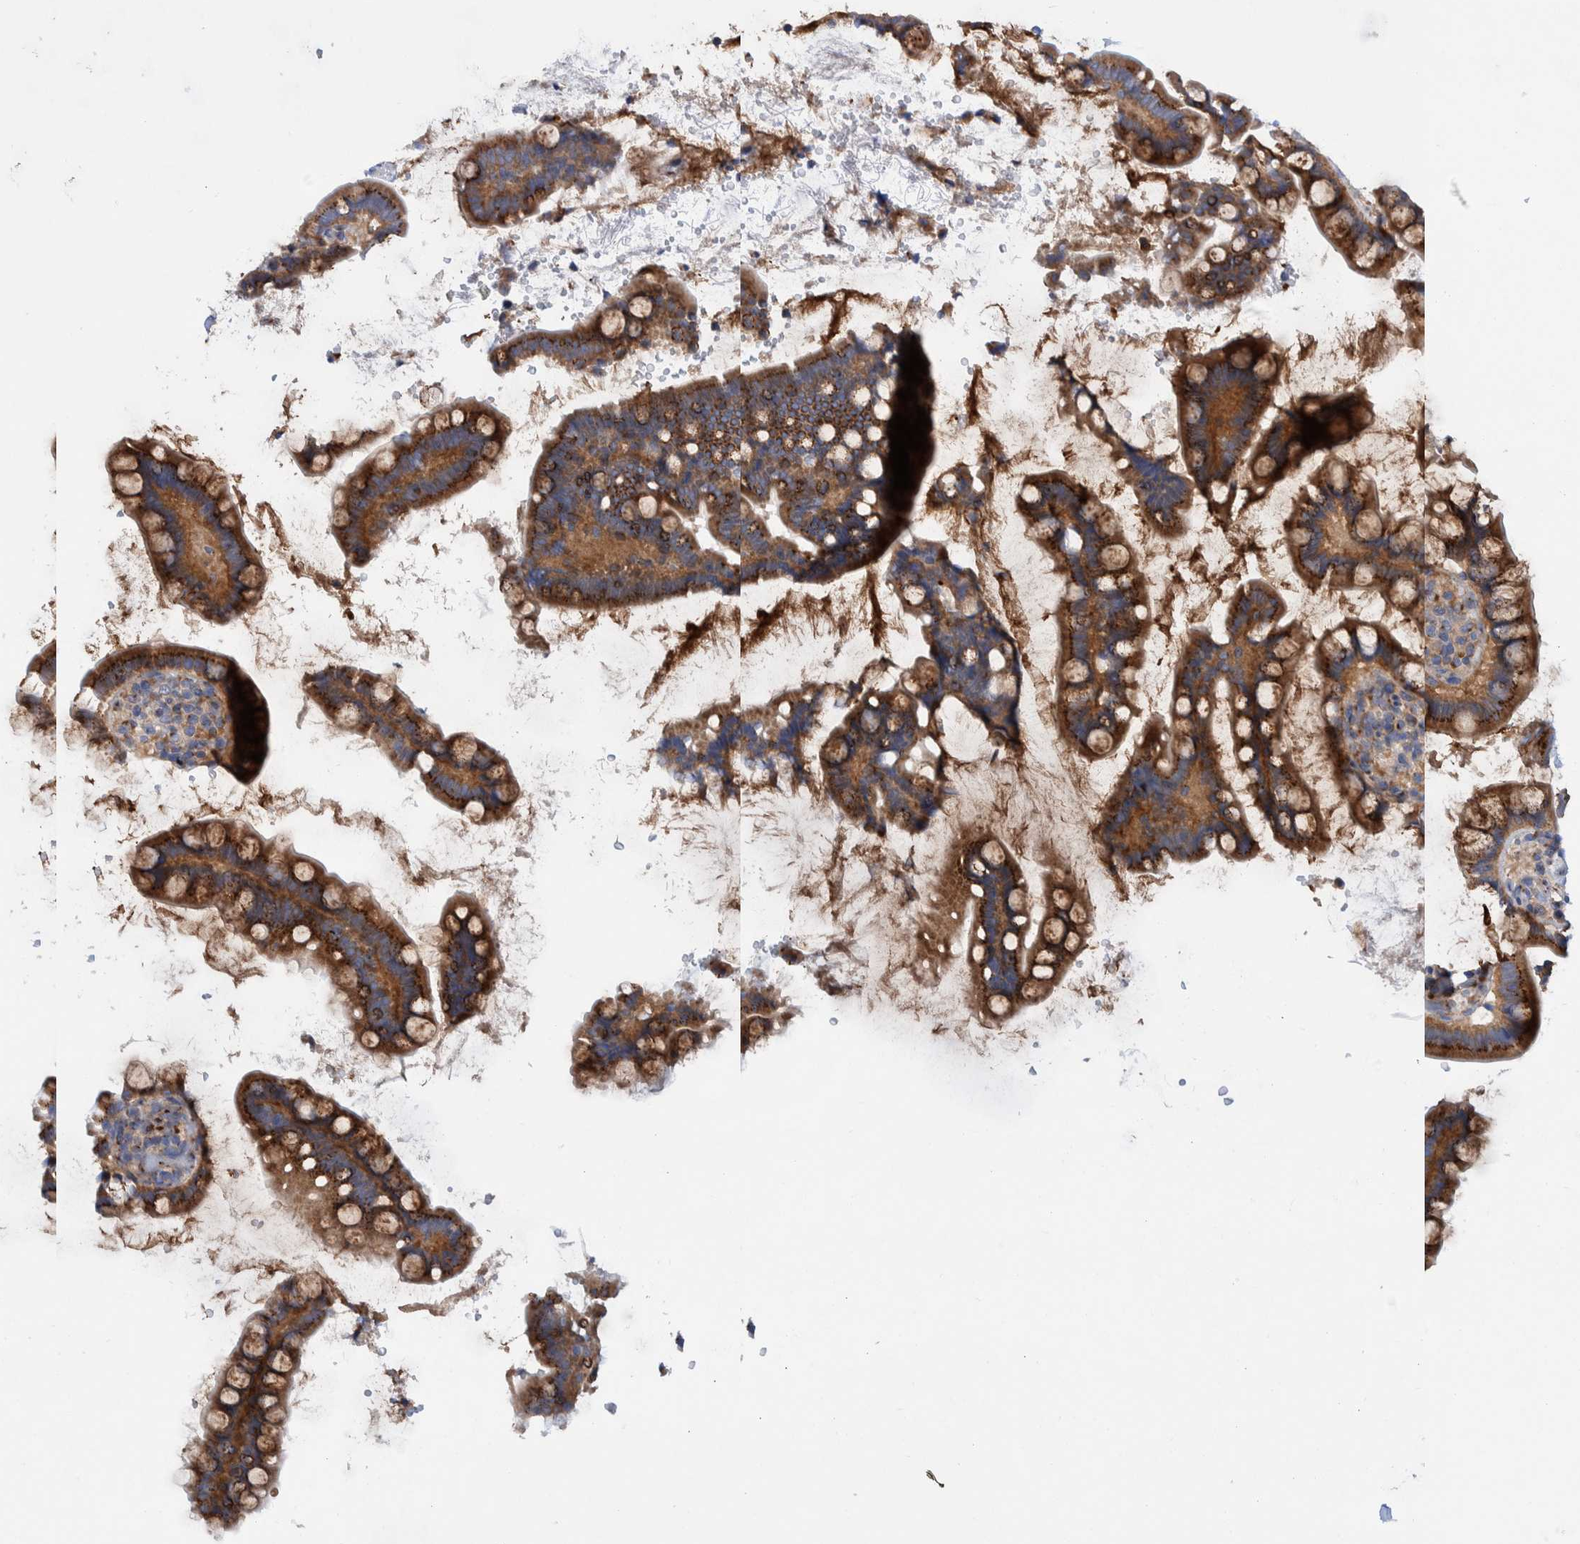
{"staining": {"intensity": "strong", "quantity": ">75%", "location": "cytoplasmic/membranous"}, "tissue": "small intestine", "cell_type": "Glandular cells", "image_type": "normal", "snomed": [{"axis": "morphology", "description": "Normal tissue, NOS"}, {"axis": "topography", "description": "Smooth muscle"}, {"axis": "topography", "description": "Small intestine"}], "caption": "Small intestine stained with immunohistochemistry demonstrates strong cytoplasmic/membranous positivity in approximately >75% of glandular cells. (brown staining indicates protein expression, while blue staining denotes nuclei).", "gene": "TRIM58", "patient": {"sex": "female", "age": 84}}